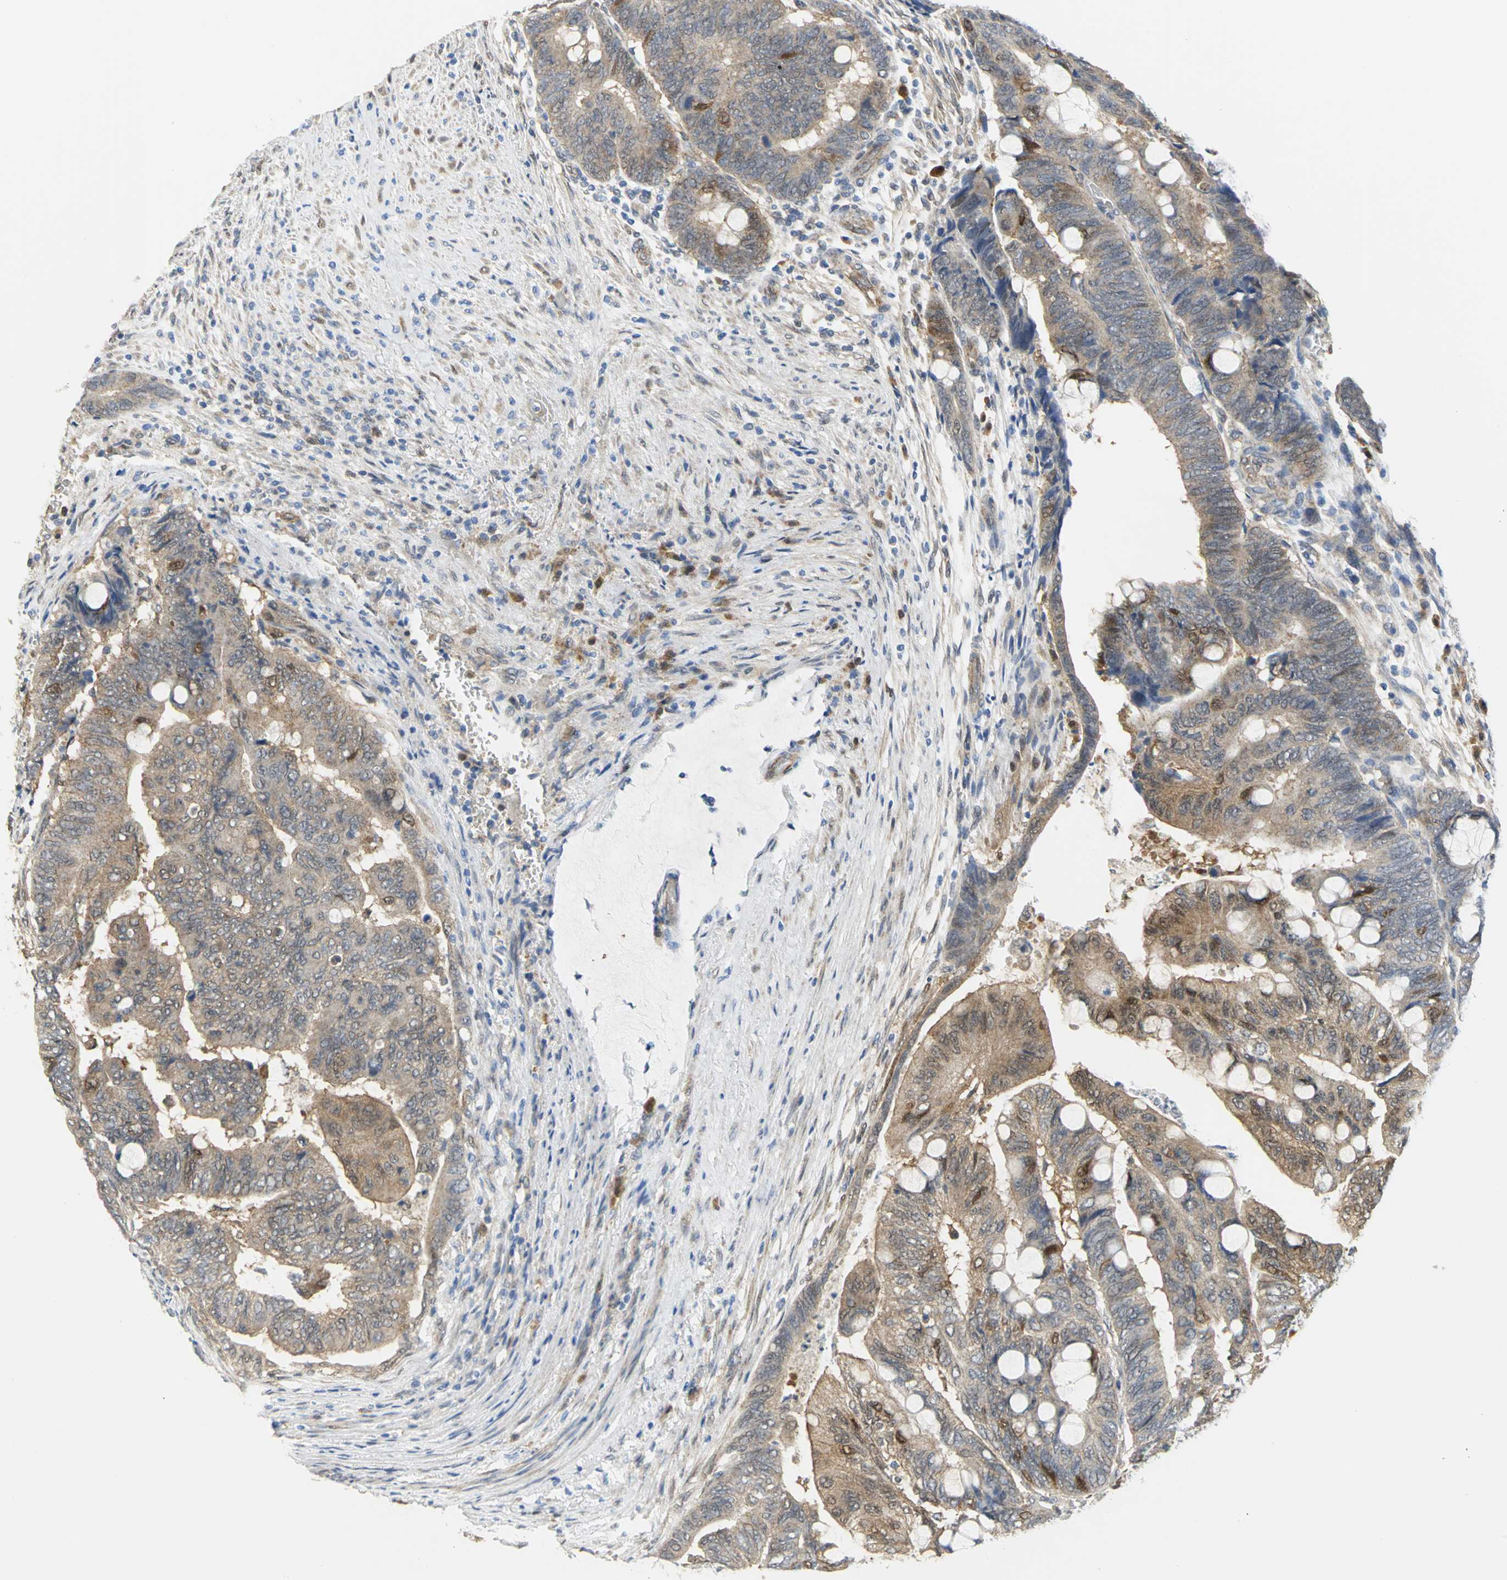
{"staining": {"intensity": "weak", "quantity": "25%-75%", "location": "cytoplasmic/membranous"}, "tissue": "colorectal cancer", "cell_type": "Tumor cells", "image_type": "cancer", "snomed": [{"axis": "morphology", "description": "Normal tissue, NOS"}, {"axis": "morphology", "description": "Adenocarcinoma, NOS"}, {"axis": "topography", "description": "Rectum"}, {"axis": "topography", "description": "Peripheral nerve tissue"}], "caption": "Colorectal cancer (adenocarcinoma) stained for a protein demonstrates weak cytoplasmic/membranous positivity in tumor cells.", "gene": "PGM3", "patient": {"sex": "male", "age": 92}}